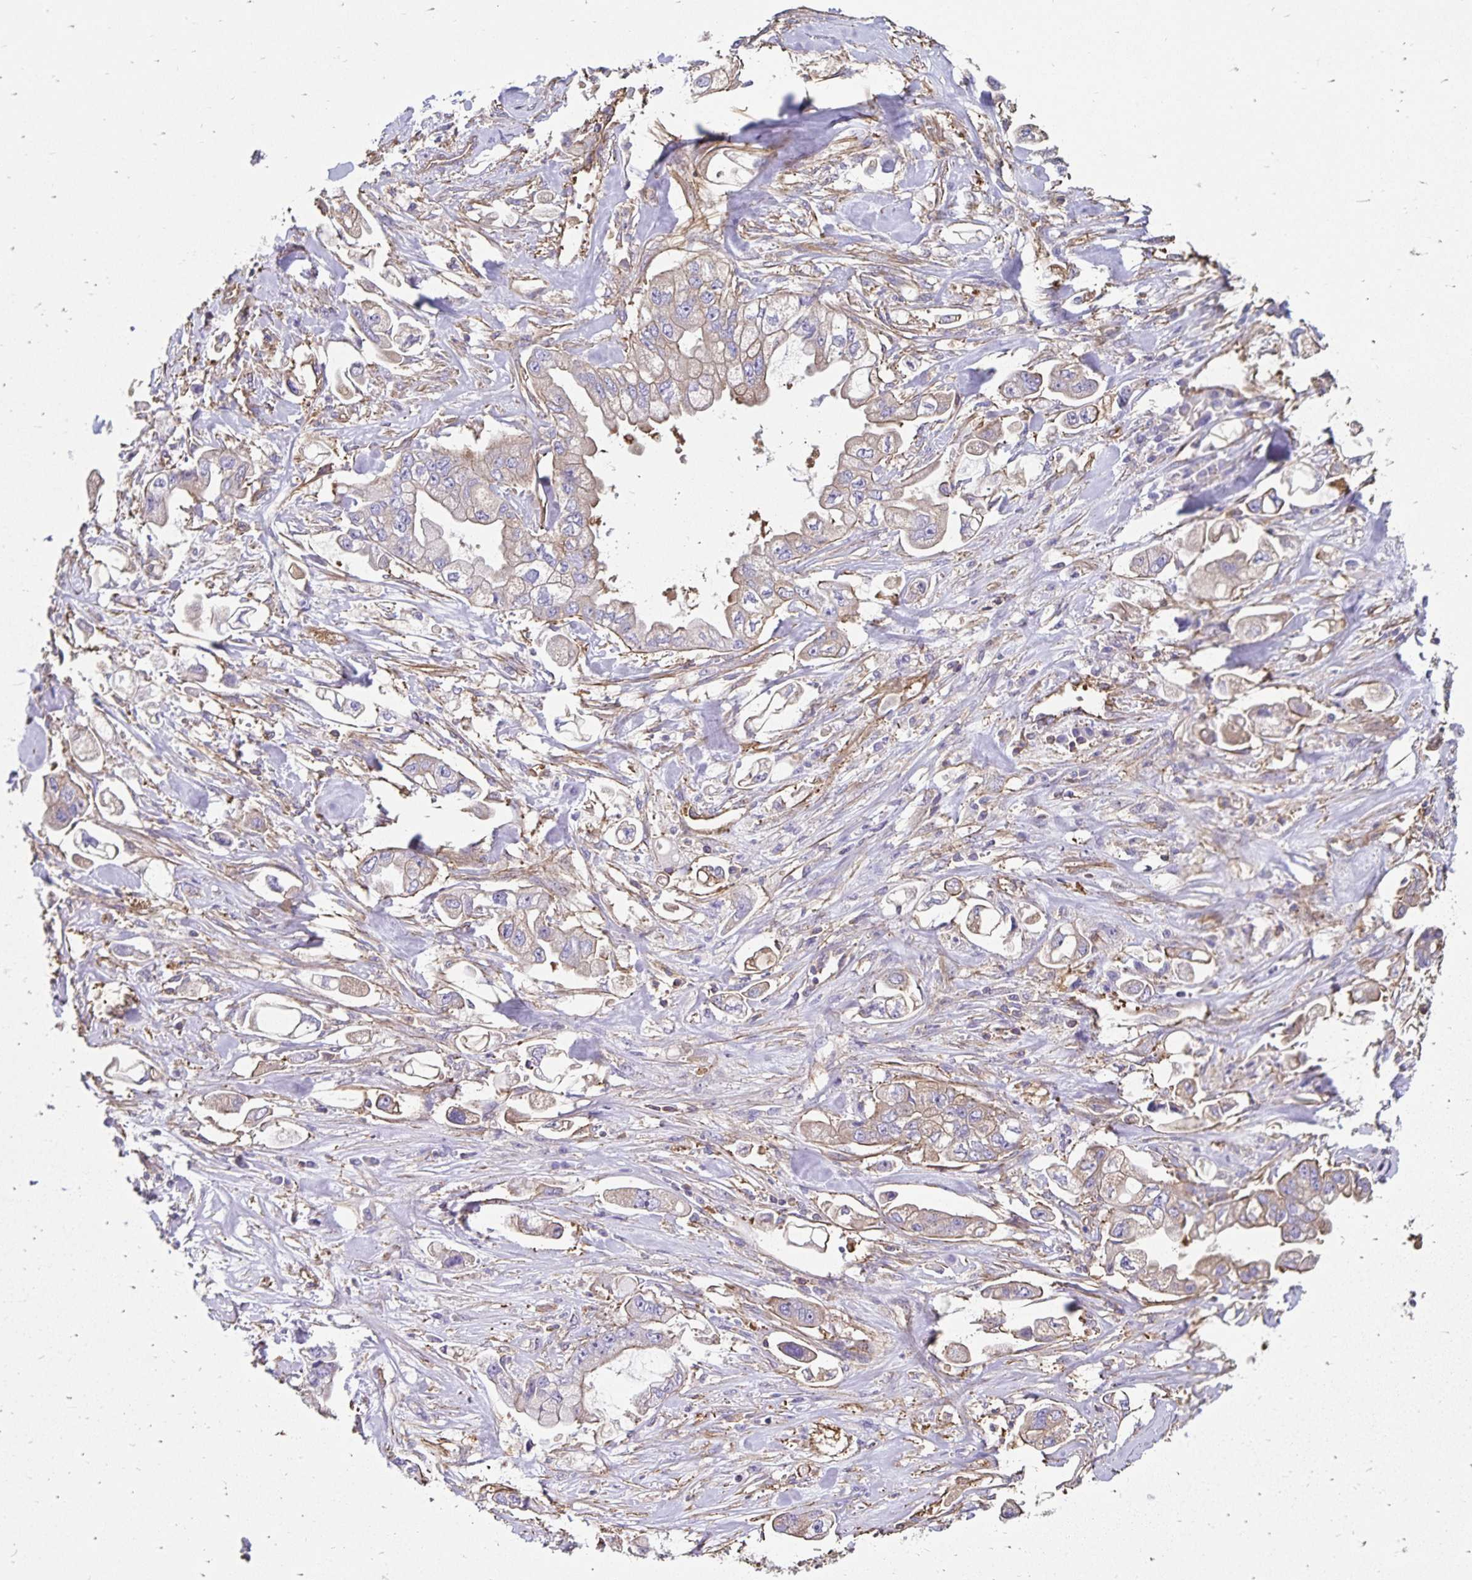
{"staining": {"intensity": "weak", "quantity": "25%-75%", "location": "cytoplasmic/membranous"}, "tissue": "stomach cancer", "cell_type": "Tumor cells", "image_type": "cancer", "snomed": [{"axis": "morphology", "description": "Adenocarcinoma, NOS"}, {"axis": "topography", "description": "Stomach"}], "caption": "Stomach cancer was stained to show a protein in brown. There is low levels of weak cytoplasmic/membranous staining in about 25%-75% of tumor cells. (DAB = brown stain, brightfield microscopy at high magnification).", "gene": "RPRML", "patient": {"sex": "male", "age": 62}}